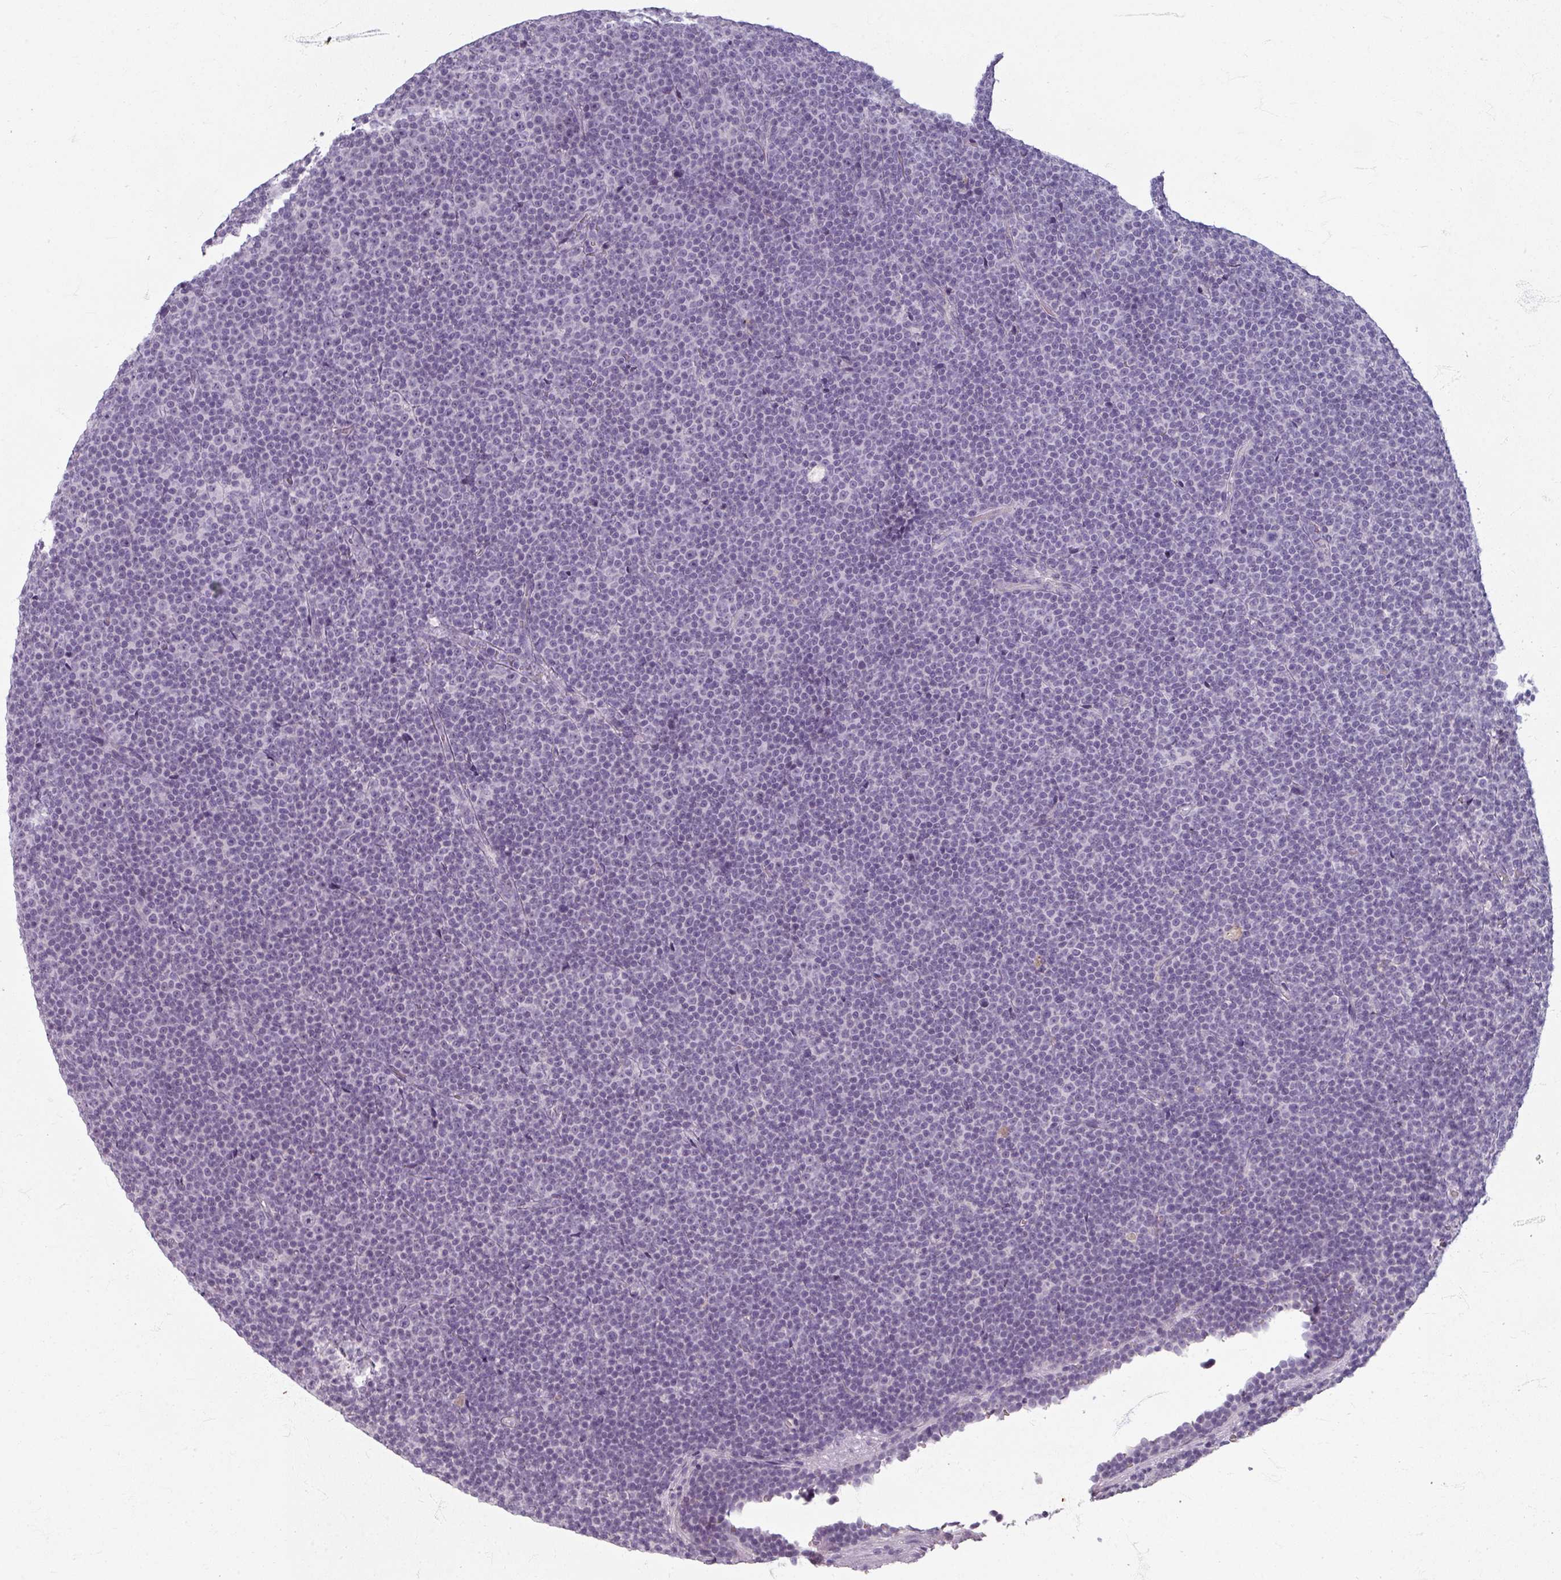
{"staining": {"intensity": "negative", "quantity": "none", "location": "none"}, "tissue": "lymphoma", "cell_type": "Tumor cells", "image_type": "cancer", "snomed": [{"axis": "morphology", "description": "Malignant lymphoma, non-Hodgkin's type, Low grade"}, {"axis": "topography", "description": "Lymph node"}], "caption": "High magnification brightfield microscopy of lymphoma stained with DAB (3,3'-diaminobenzidine) (brown) and counterstained with hematoxylin (blue): tumor cells show no significant staining.", "gene": "ZNF878", "patient": {"sex": "female", "age": 67}}